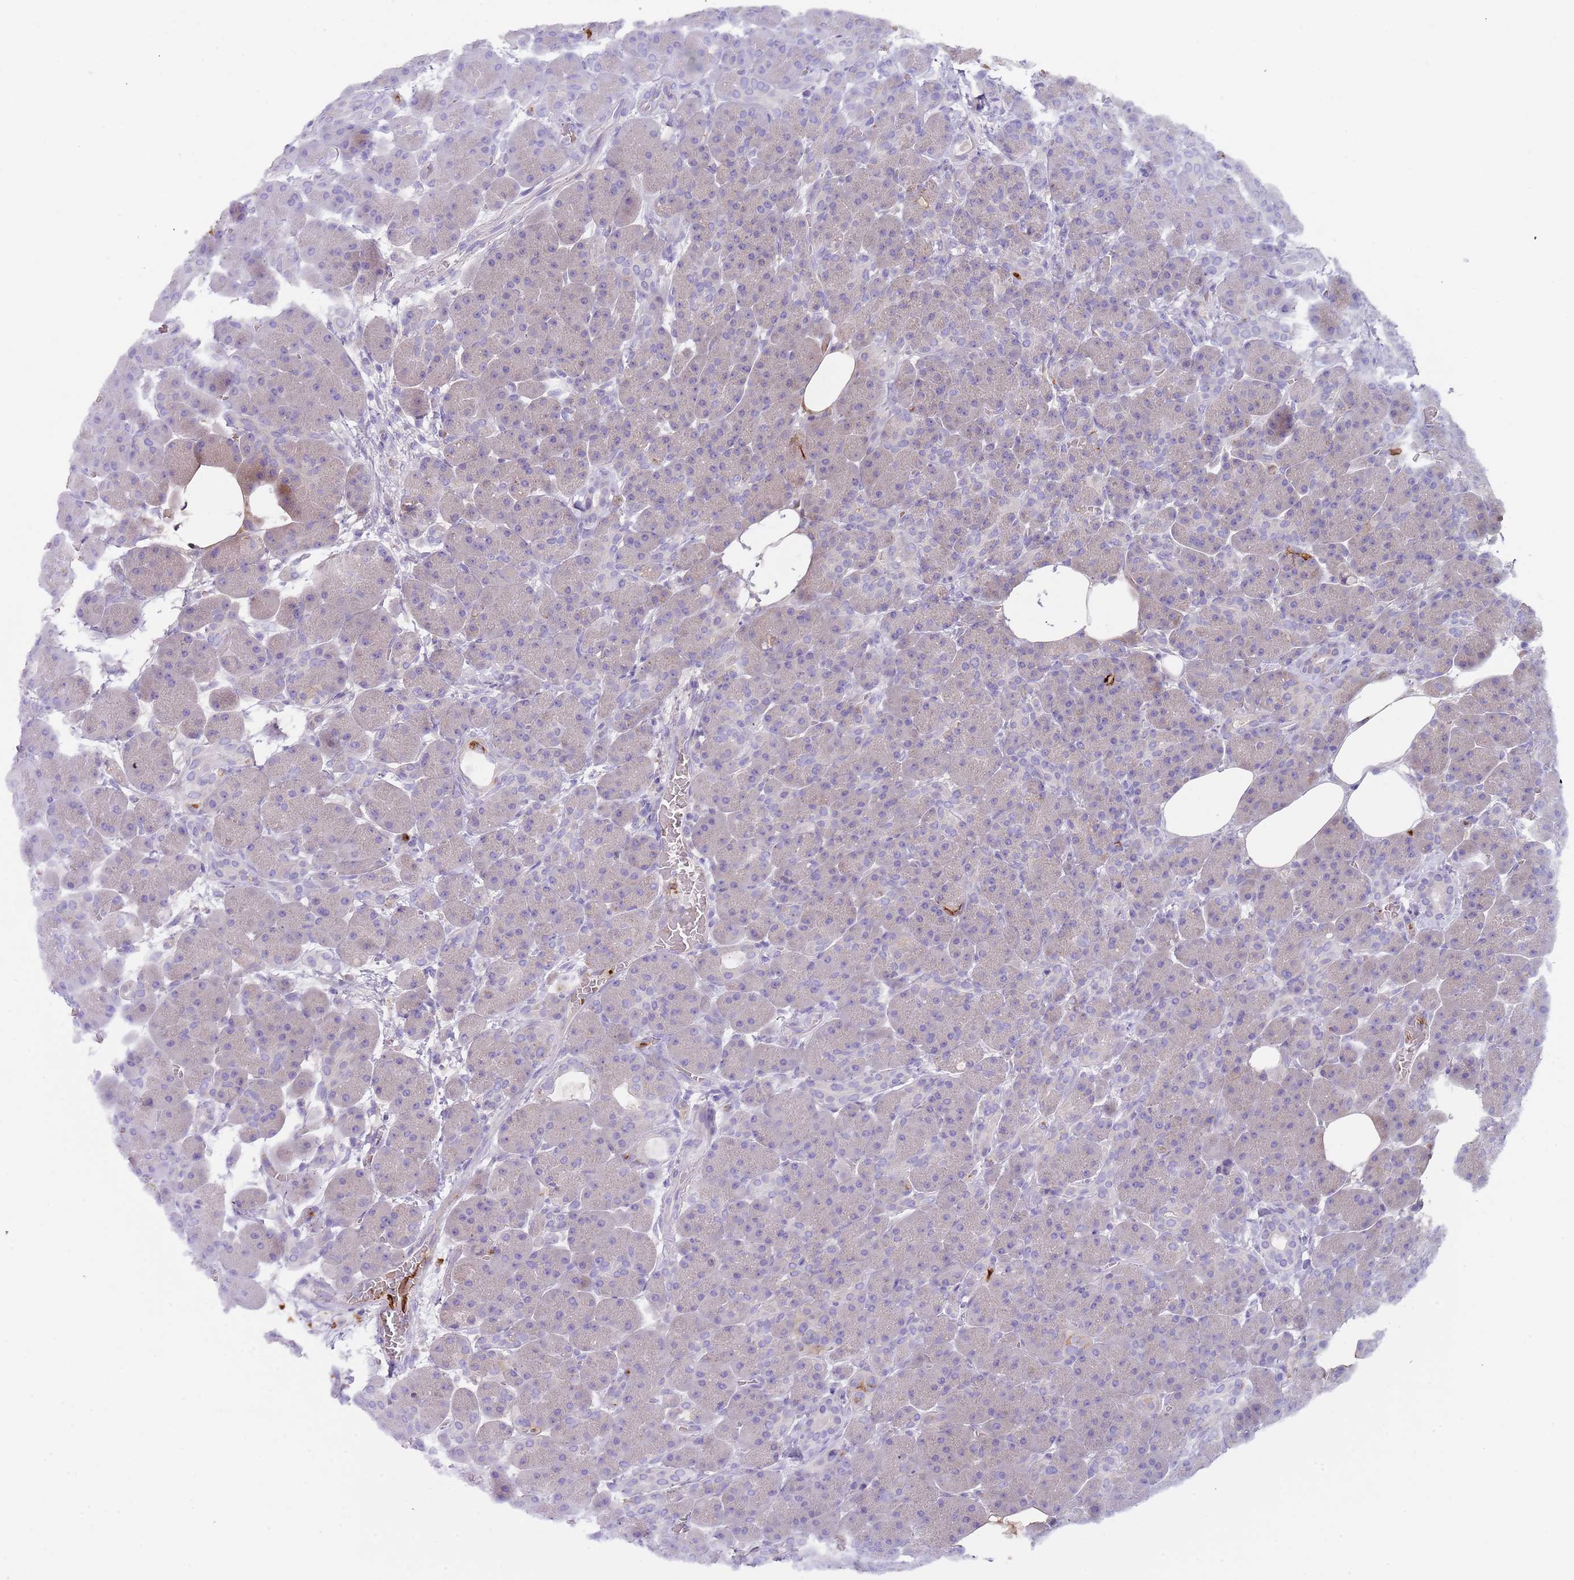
{"staining": {"intensity": "negative", "quantity": "none", "location": "none"}, "tissue": "pancreas", "cell_type": "Exocrine glandular cells", "image_type": "normal", "snomed": [{"axis": "morphology", "description": "Normal tissue, NOS"}, {"axis": "topography", "description": "Pancreas"}], "caption": "DAB (3,3'-diaminobenzidine) immunohistochemical staining of unremarkable human pancreas demonstrates no significant staining in exocrine glandular cells.", "gene": "TMEM251", "patient": {"sex": "male", "age": 63}}